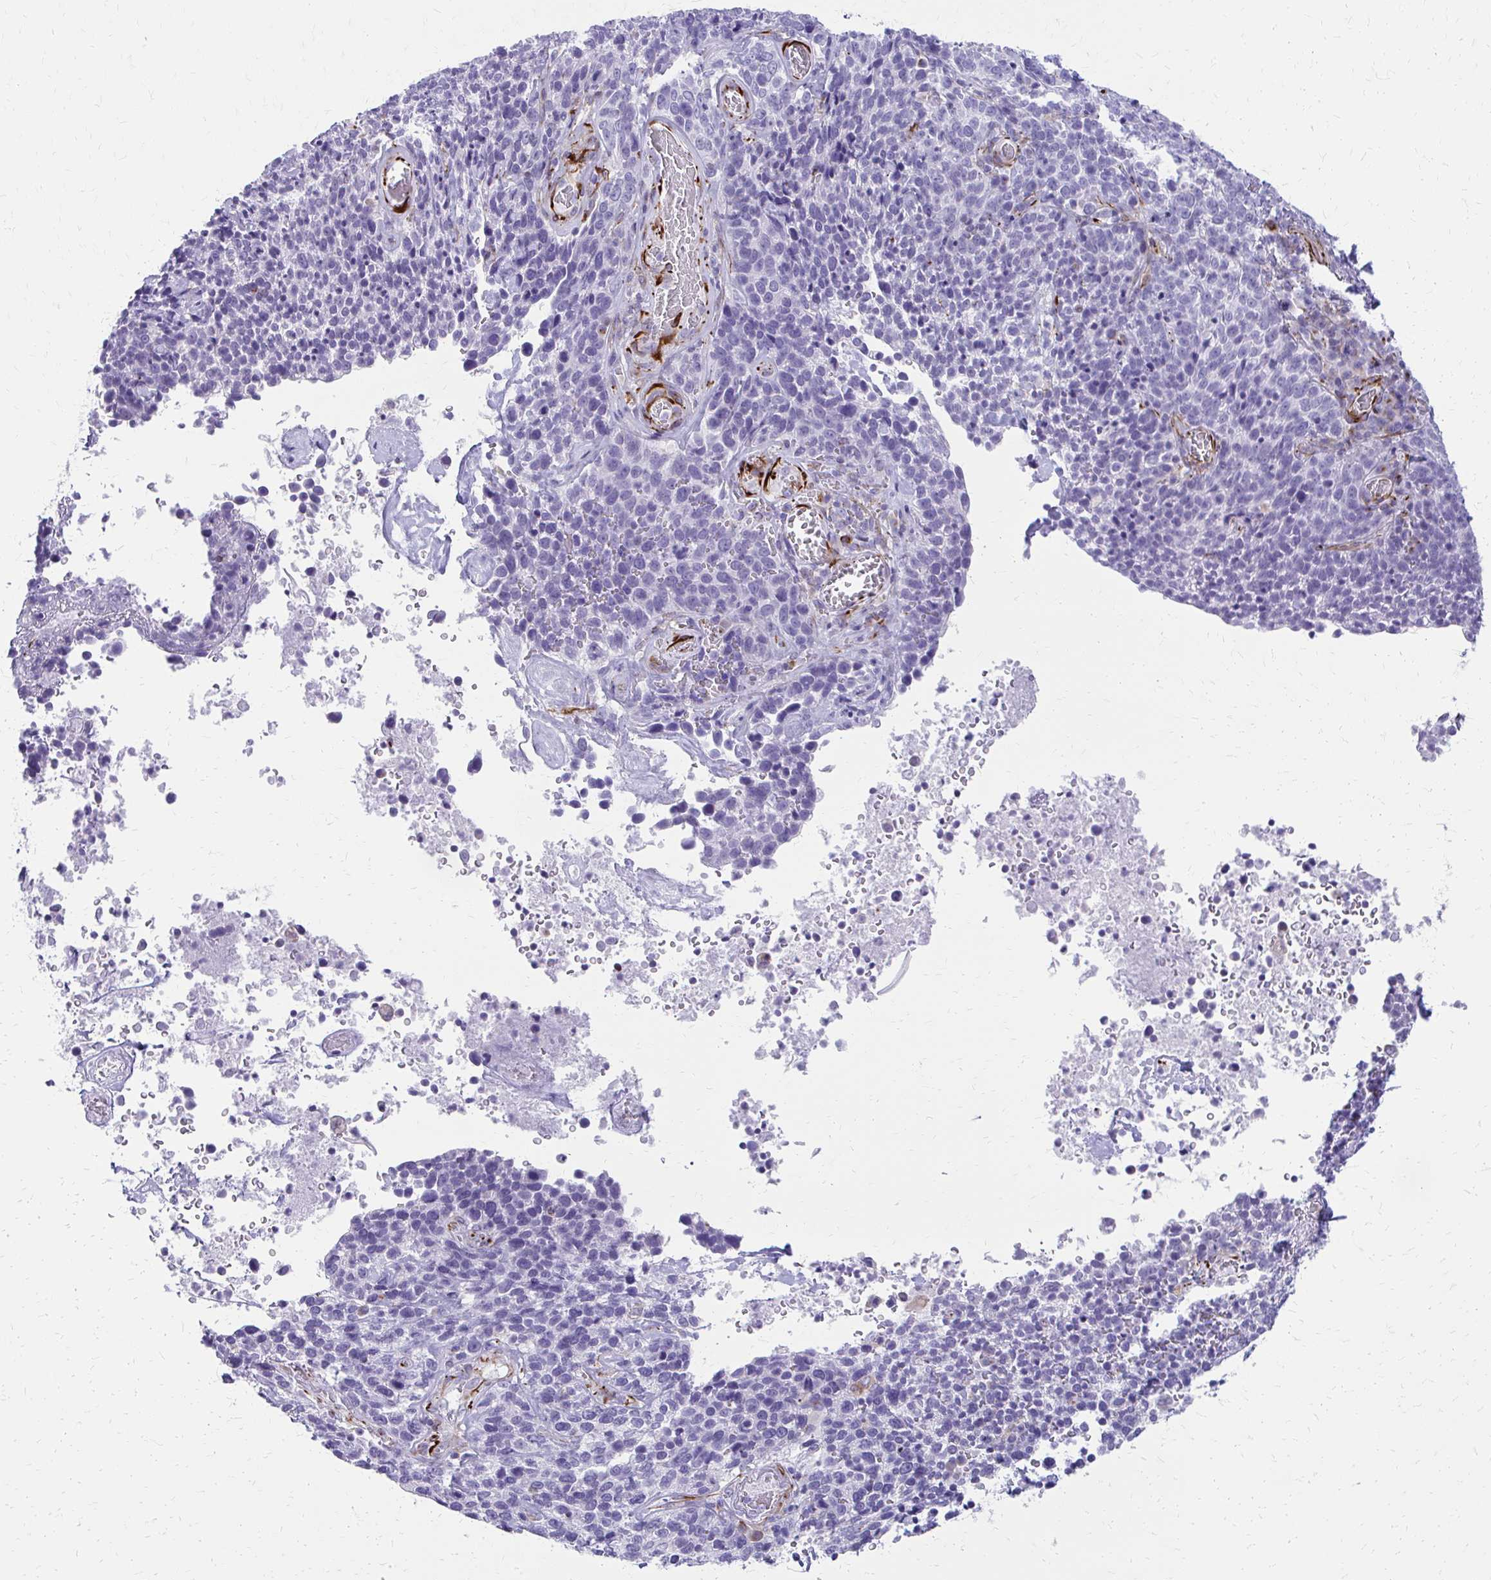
{"staining": {"intensity": "negative", "quantity": "none", "location": "none"}, "tissue": "cervical cancer", "cell_type": "Tumor cells", "image_type": "cancer", "snomed": [{"axis": "morphology", "description": "Squamous cell carcinoma, NOS"}, {"axis": "topography", "description": "Cervix"}], "caption": "The image reveals no staining of tumor cells in cervical cancer (squamous cell carcinoma).", "gene": "TRIM6", "patient": {"sex": "female", "age": 46}}